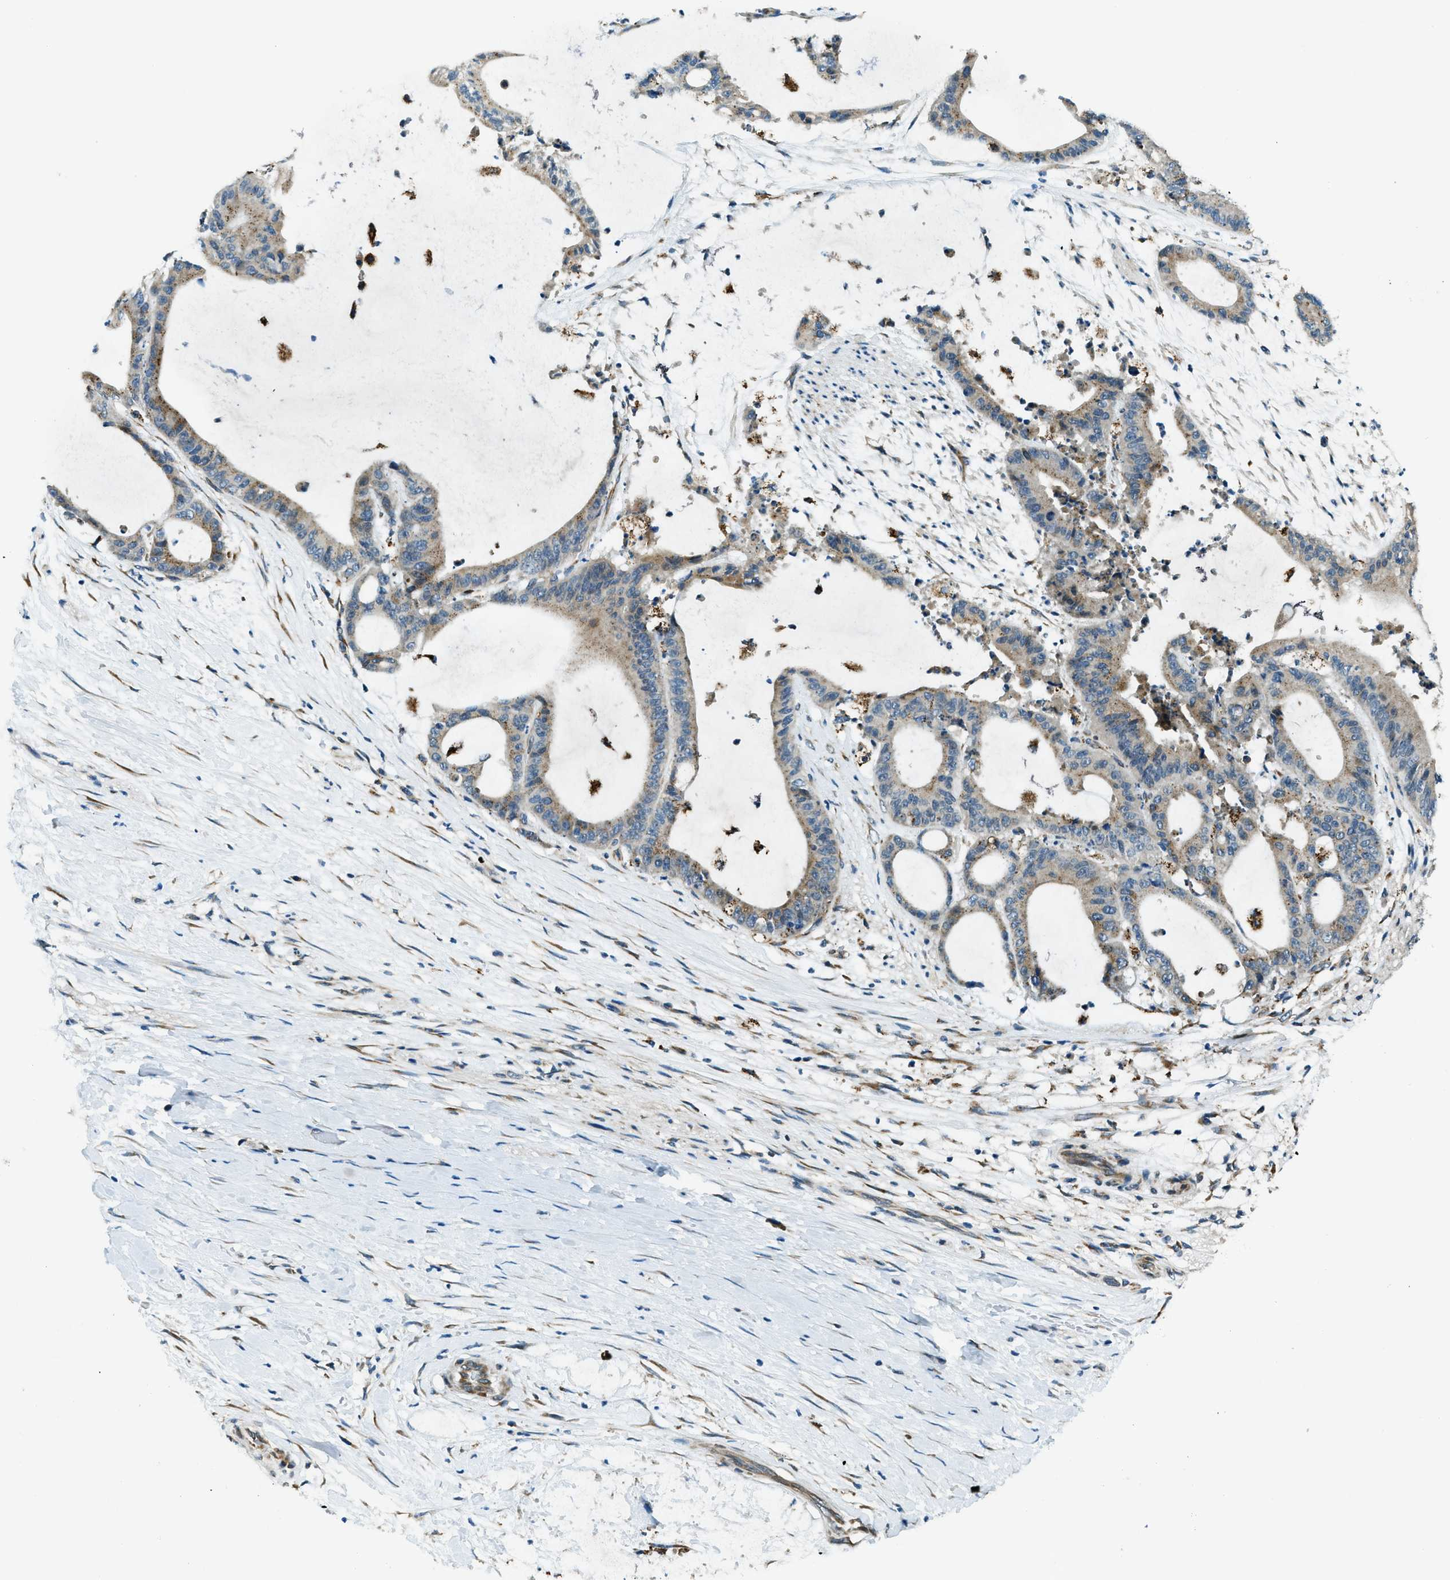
{"staining": {"intensity": "moderate", "quantity": ">75%", "location": "cytoplasmic/membranous"}, "tissue": "liver cancer", "cell_type": "Tumor cells", "image_type": "cancer", "snomed": [{"axis": "morphology", "description": "Cholangiocarcinoma"}, {"axis": "topography", "description": "Liver"}], "caption": "A medium amount of moderate cytoplasmic/membranous expression is identified in approximately >75% of tumor cells in liver cancer tissue. (Brightfield microscopy of DAB IHC at high magnification).", "gene": "GINM1", "patient": {"sex": "female", "age": 73}}